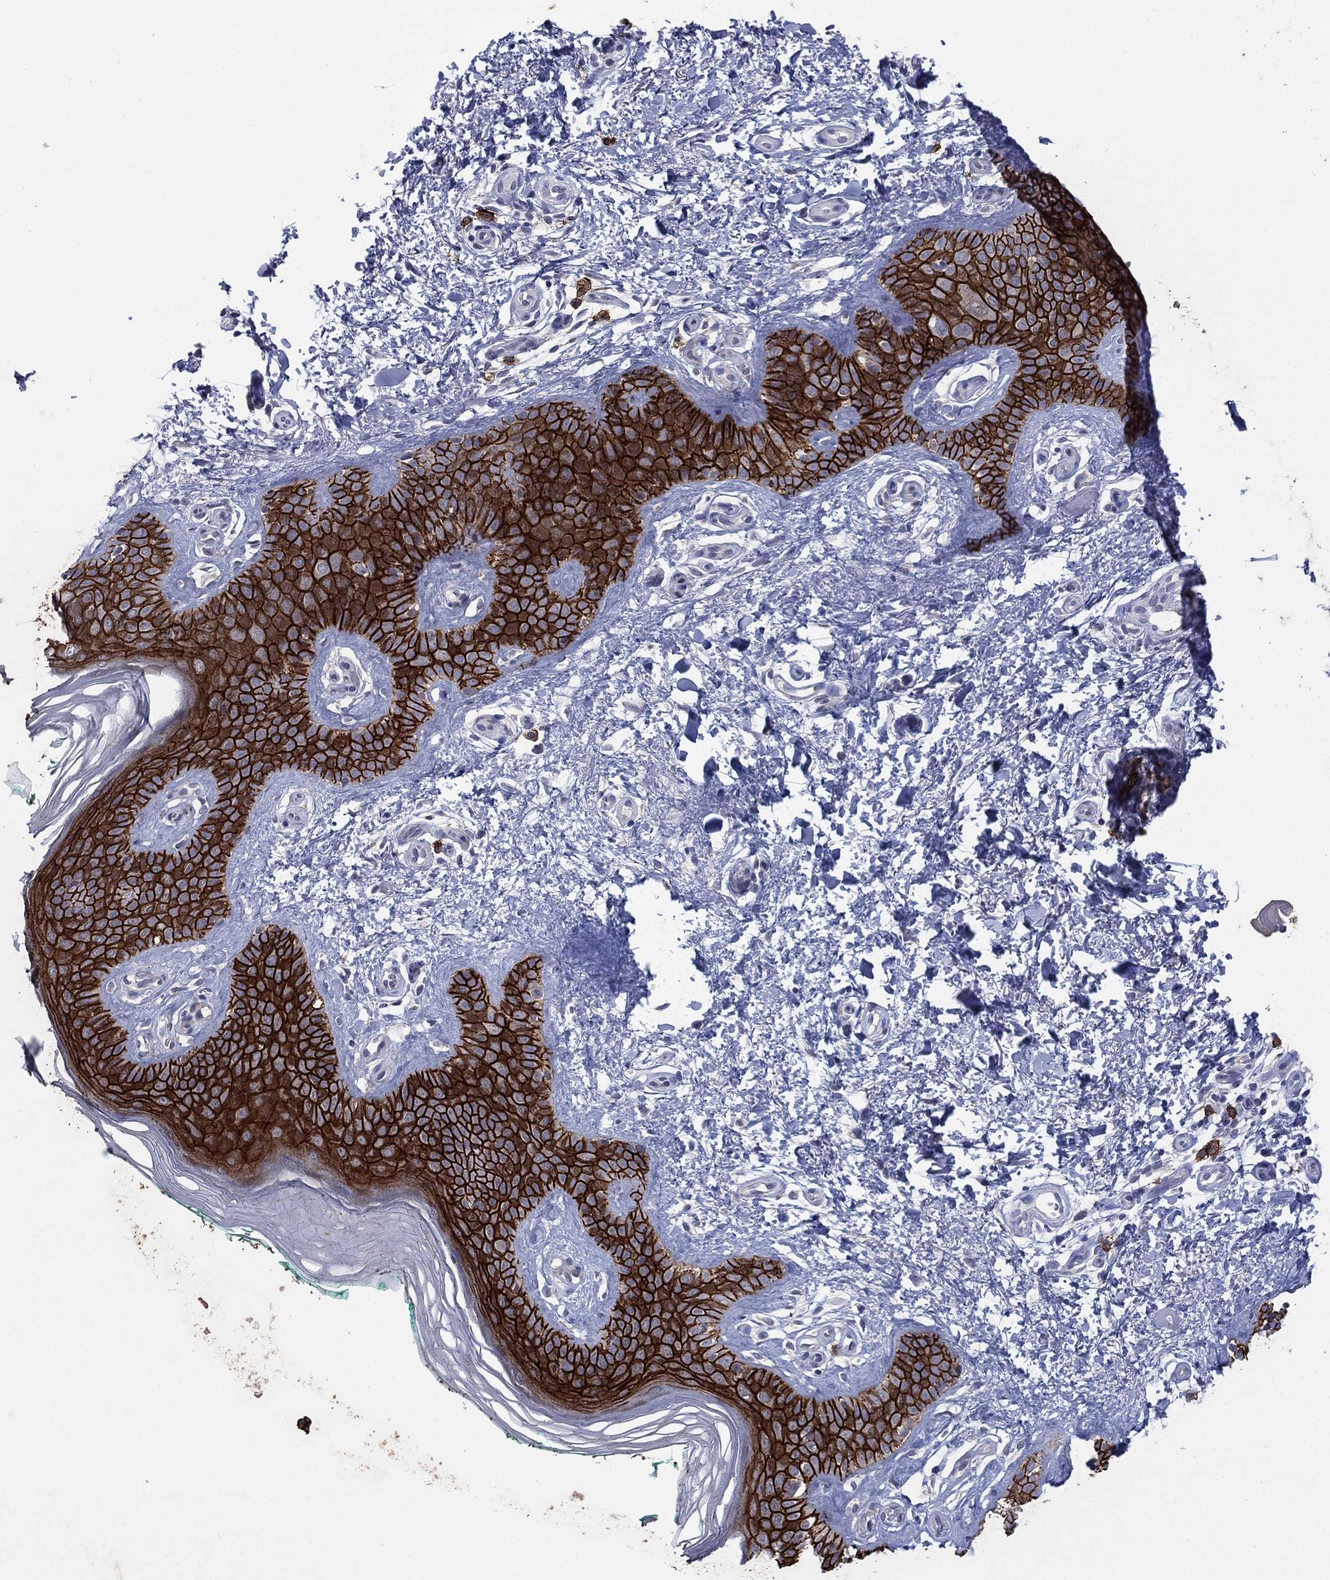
{"staining": {"intensity": "negative", "quantity": "none", "location": "none"}, "tissue": "skin", "cell_type": "Fibroblasts", "image_type": "normal", "snomed": [{"axis": "morphology", "description": "Normal tissue, NOS"}, {"axis": "morphology", "description": "Inflammation, NOS"}, {"axis": "morphology", "description": "Fibrosis, NOS"}, {"axis": "topography", "description": "Skin"}], "caption": "High magnification brightfield microscopy of unremarkable skin stained with DAB (3,3'-diaminobenzidine) (brown) and counterstained with hematoxylin (blue): fibroblasts show no significant expression. The staining is performed using DAB brown chromogen with nuclei counter-stained in using hematoxylin.", "gene": "SDC1", "patient": {"sex": "male", "age": 71}}